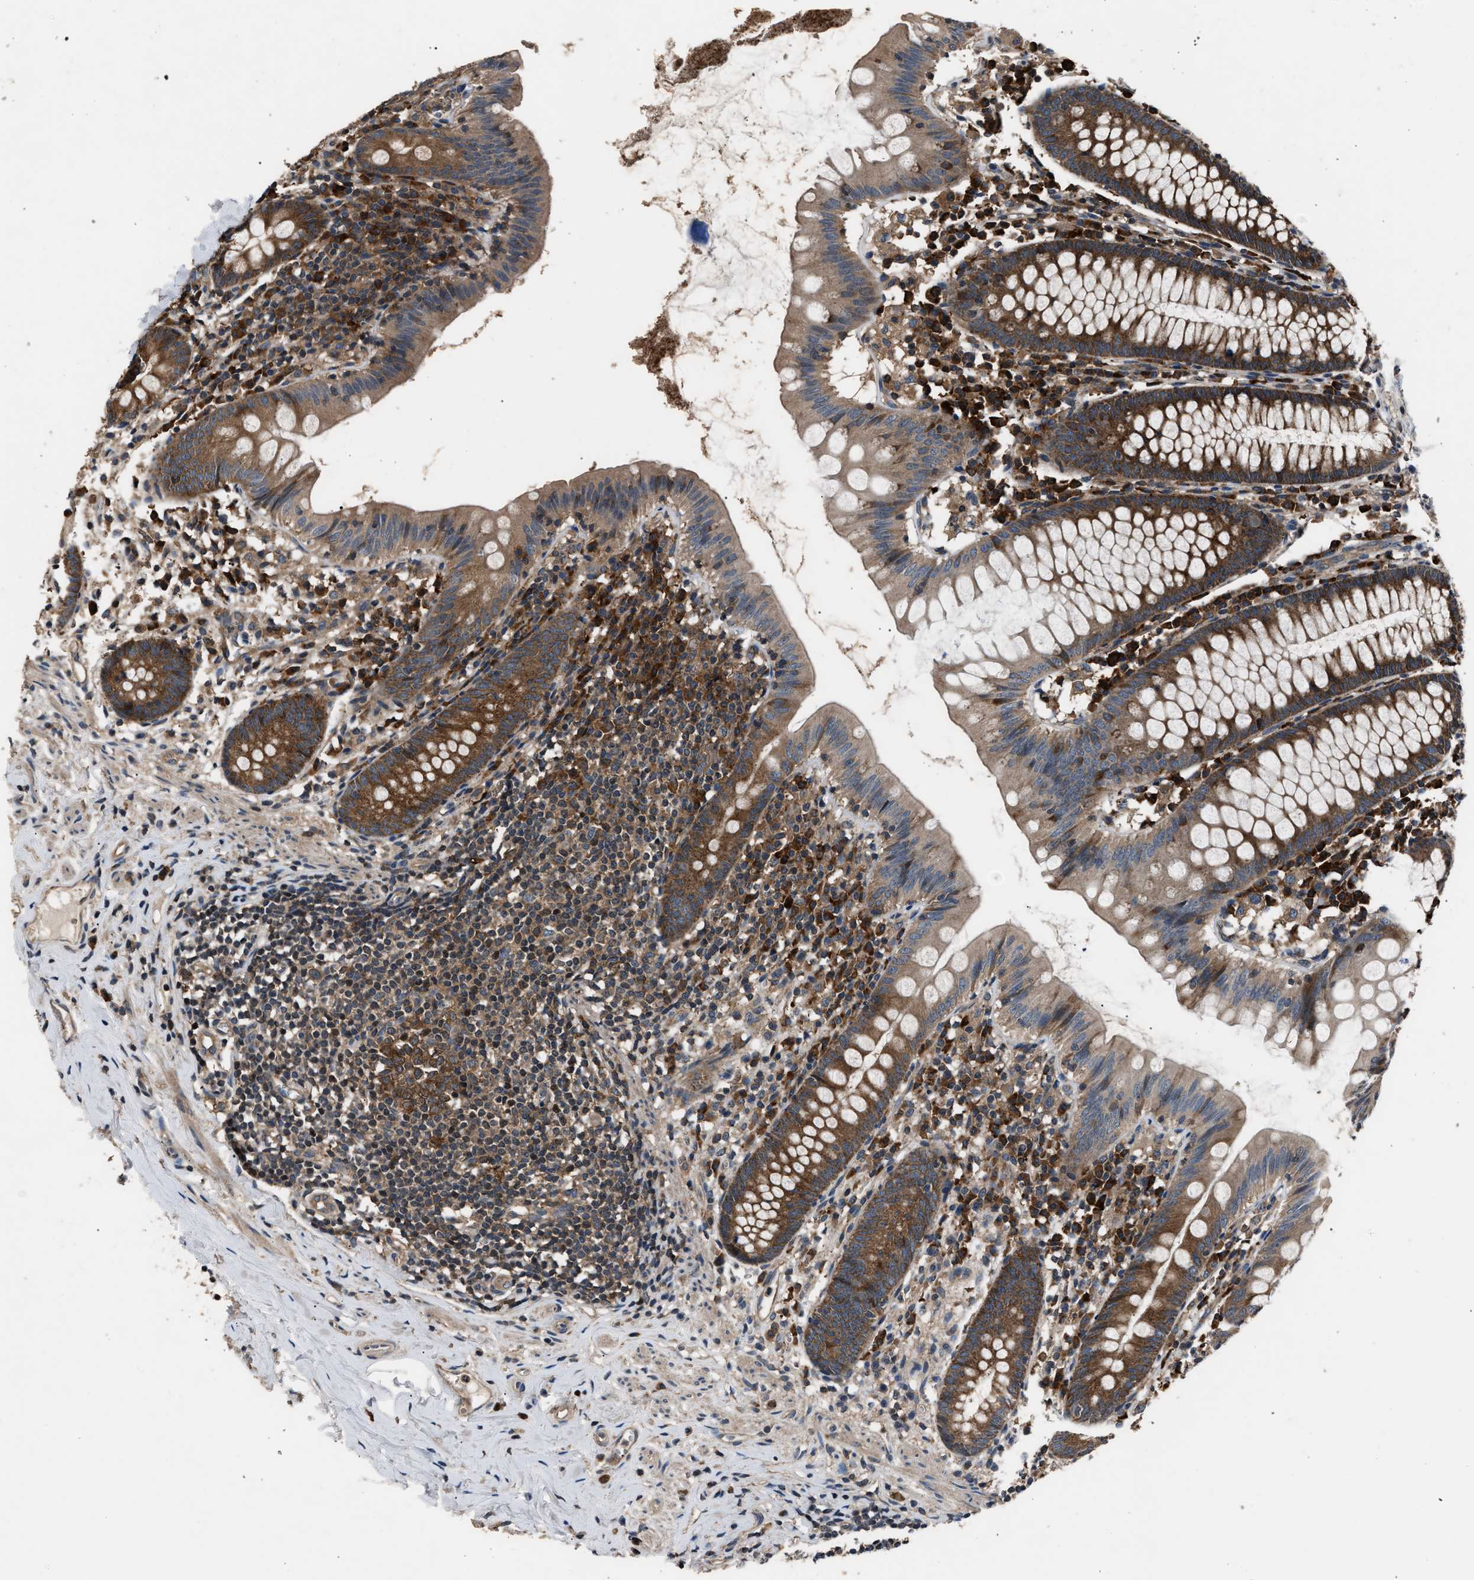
{"staining": {"intensity": "strong", "quantity": ">75%", "location": "cytoplasmic/membranous"}, "tissue": "appendix", "cell_type": "Glandular cells", "image_type": "normal", "snomed": [{"axis": "morphology", "description": "Normal tissue, NOS"}, {"axis": "topography", "description": "Appendix"}], "caption": "Brown immunohistochemical staining in normal appendix demonstrates strong cytoplasmic/membranous positivity in approximately >75% of glandular cells.", "gene": "IMPDH2", "patient": {"sex": "male", "age": 52}}